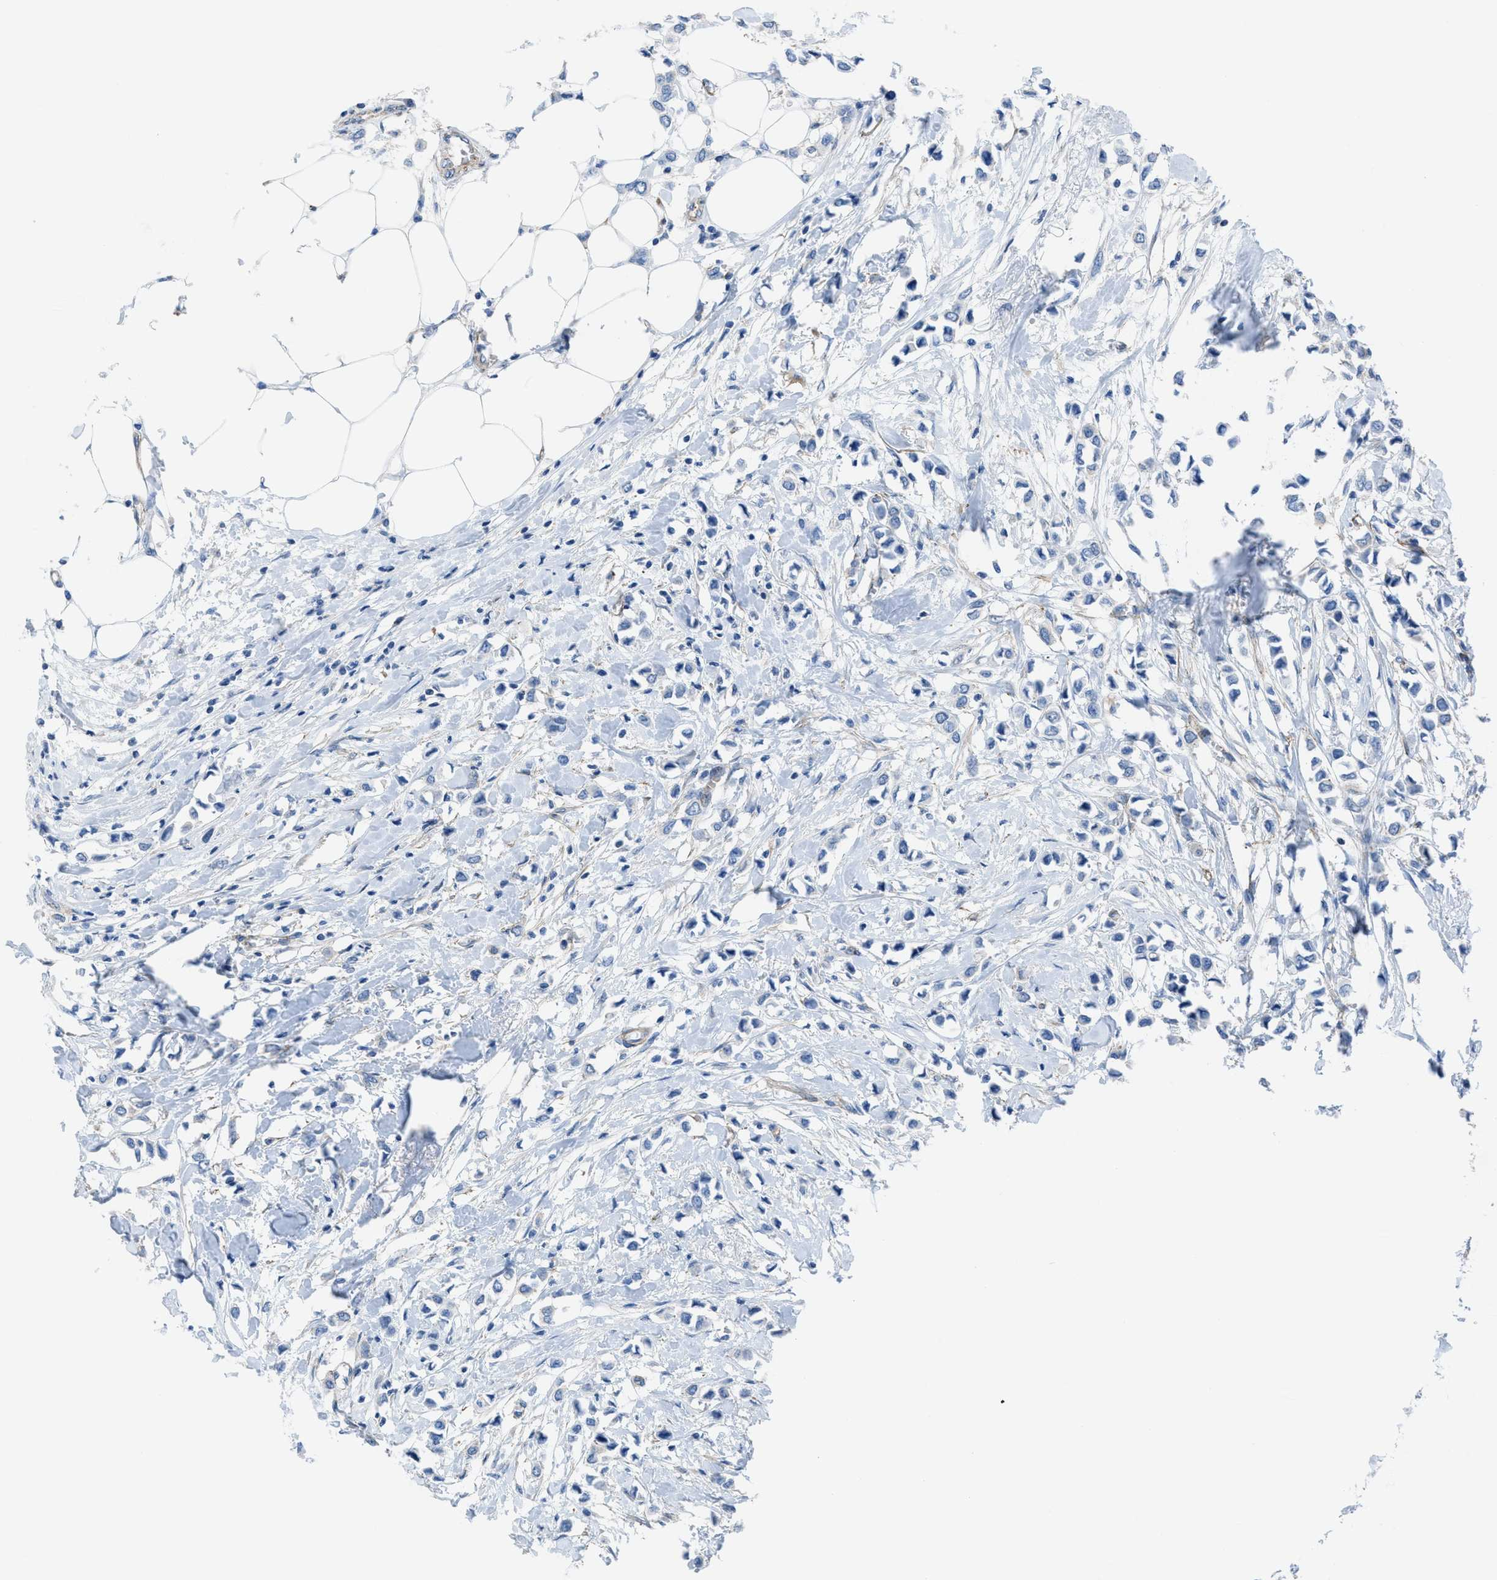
{"staining": {"intensity": "negative", "quantity": "none", "location": "none"}, "tissue": "breast cancer", "cell_type": "Tumor cells", "image_type": "cancer", "snomed": [{"axis": "morphology", "description": "Lobular carcinoma"}, {"axis": "topography", "description": "Breast"}], "caption": "Tumor cells show no significant protein expression in lobular carcinoma (breast). The staining was performed using DAB (3,3'-diaminobenzidine) to visualize the protein expression in brown, while the nuclei were stained in blue with hematoxylin (Magnification: 20x).", "gene": "KCNH7", "patient": {"sex": "female", "age": 51}}